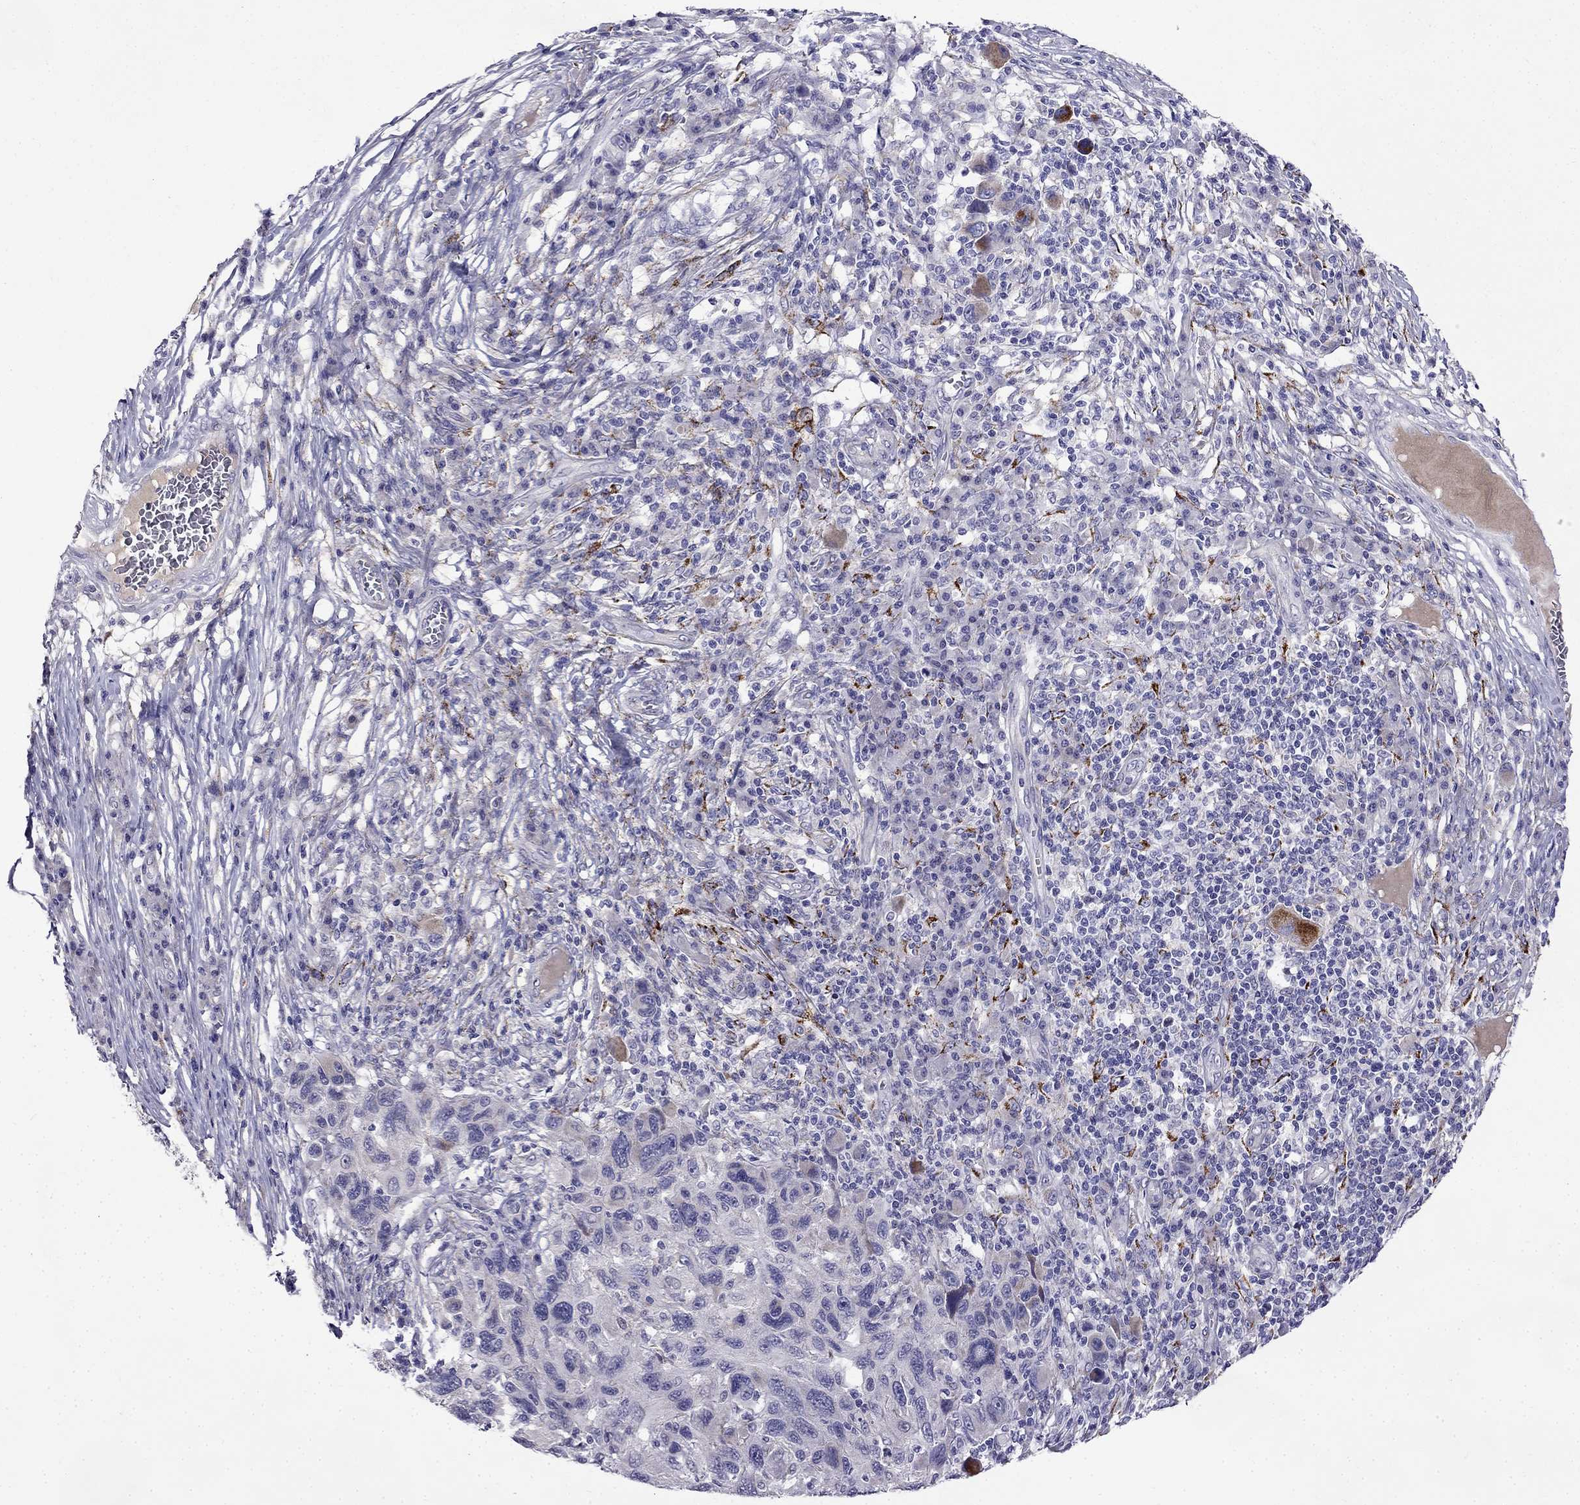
{"staining": {"intensity": "negative", "quantity": "none", "location": "none"}, "tissue": "melanoma", "cell_type": "Tumor cells", "image_type": "cancer", "snomed": [{"axis": "morphology", "description": "Malignant melanoma, NOS"}, {"axis": "topography", "description": "Skin"}], "caption": "Immunohistochemistry (IHC) image of melanoma stained for a protein (brown), which displays no positivity in tumor cells.", "gene": "PI16", "patient": {"sex": "male", "age": 53}}